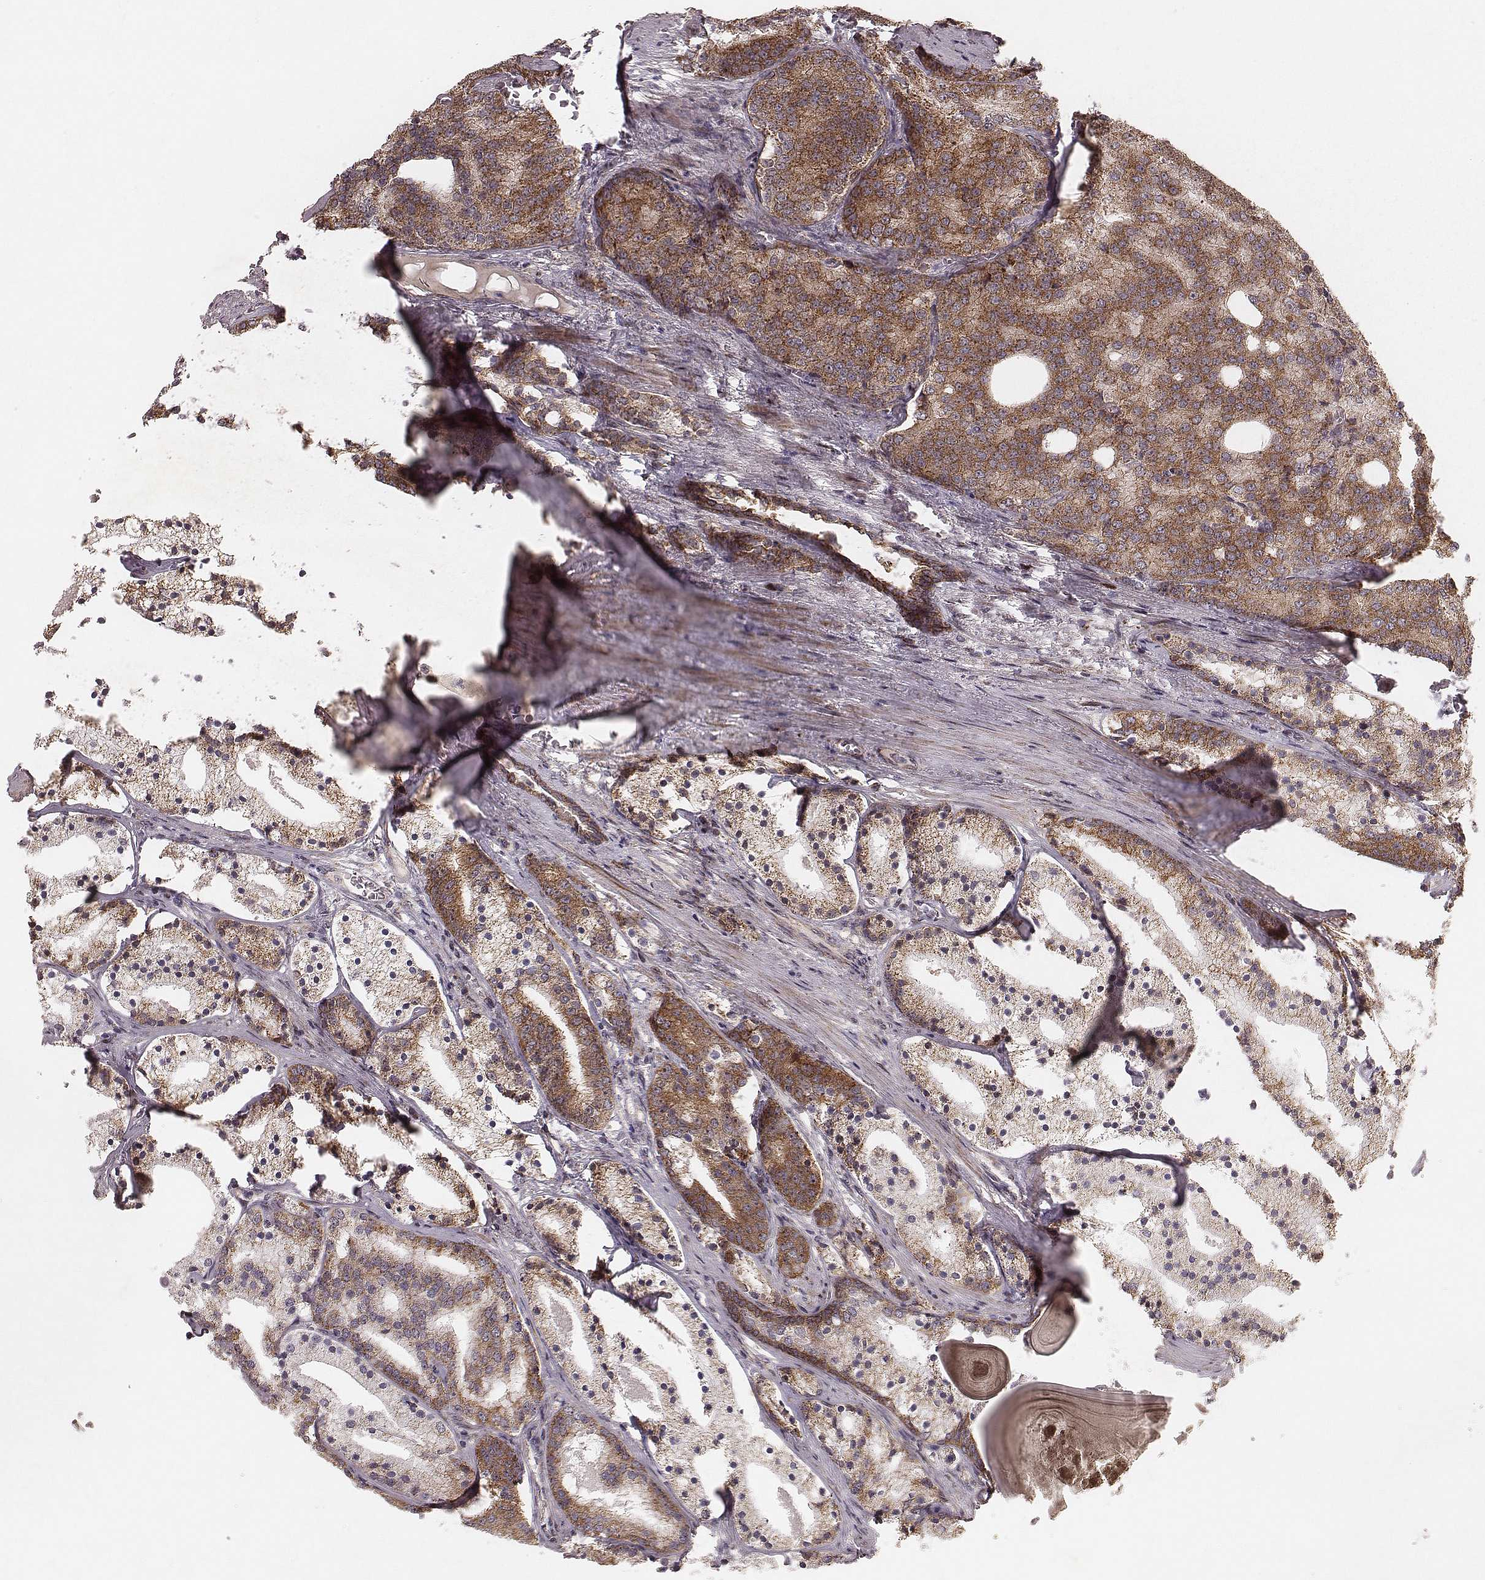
{"staining": {"intensity": "moderate", "quantity": ">75%", "location": "cytoplasmic/membranous"}, "tissue": "prostate cancer", "cell_type": "Tumor cells", "image_type": "cancer", "snomed": [{"axis": "morphology", "description": "Adenocarcinoma, NOS"}, {"axis": "topography", "description": "Prostate"}], "caption": "Moderate cytoplasmic/membranous staining is present in about >75% of tumor cells in prostate cancer. (DAB = brown stain, brightfield microscopy at high magnification).", "gene": "NDUFA7", "patient": {"sex": "male", "age": 69}}